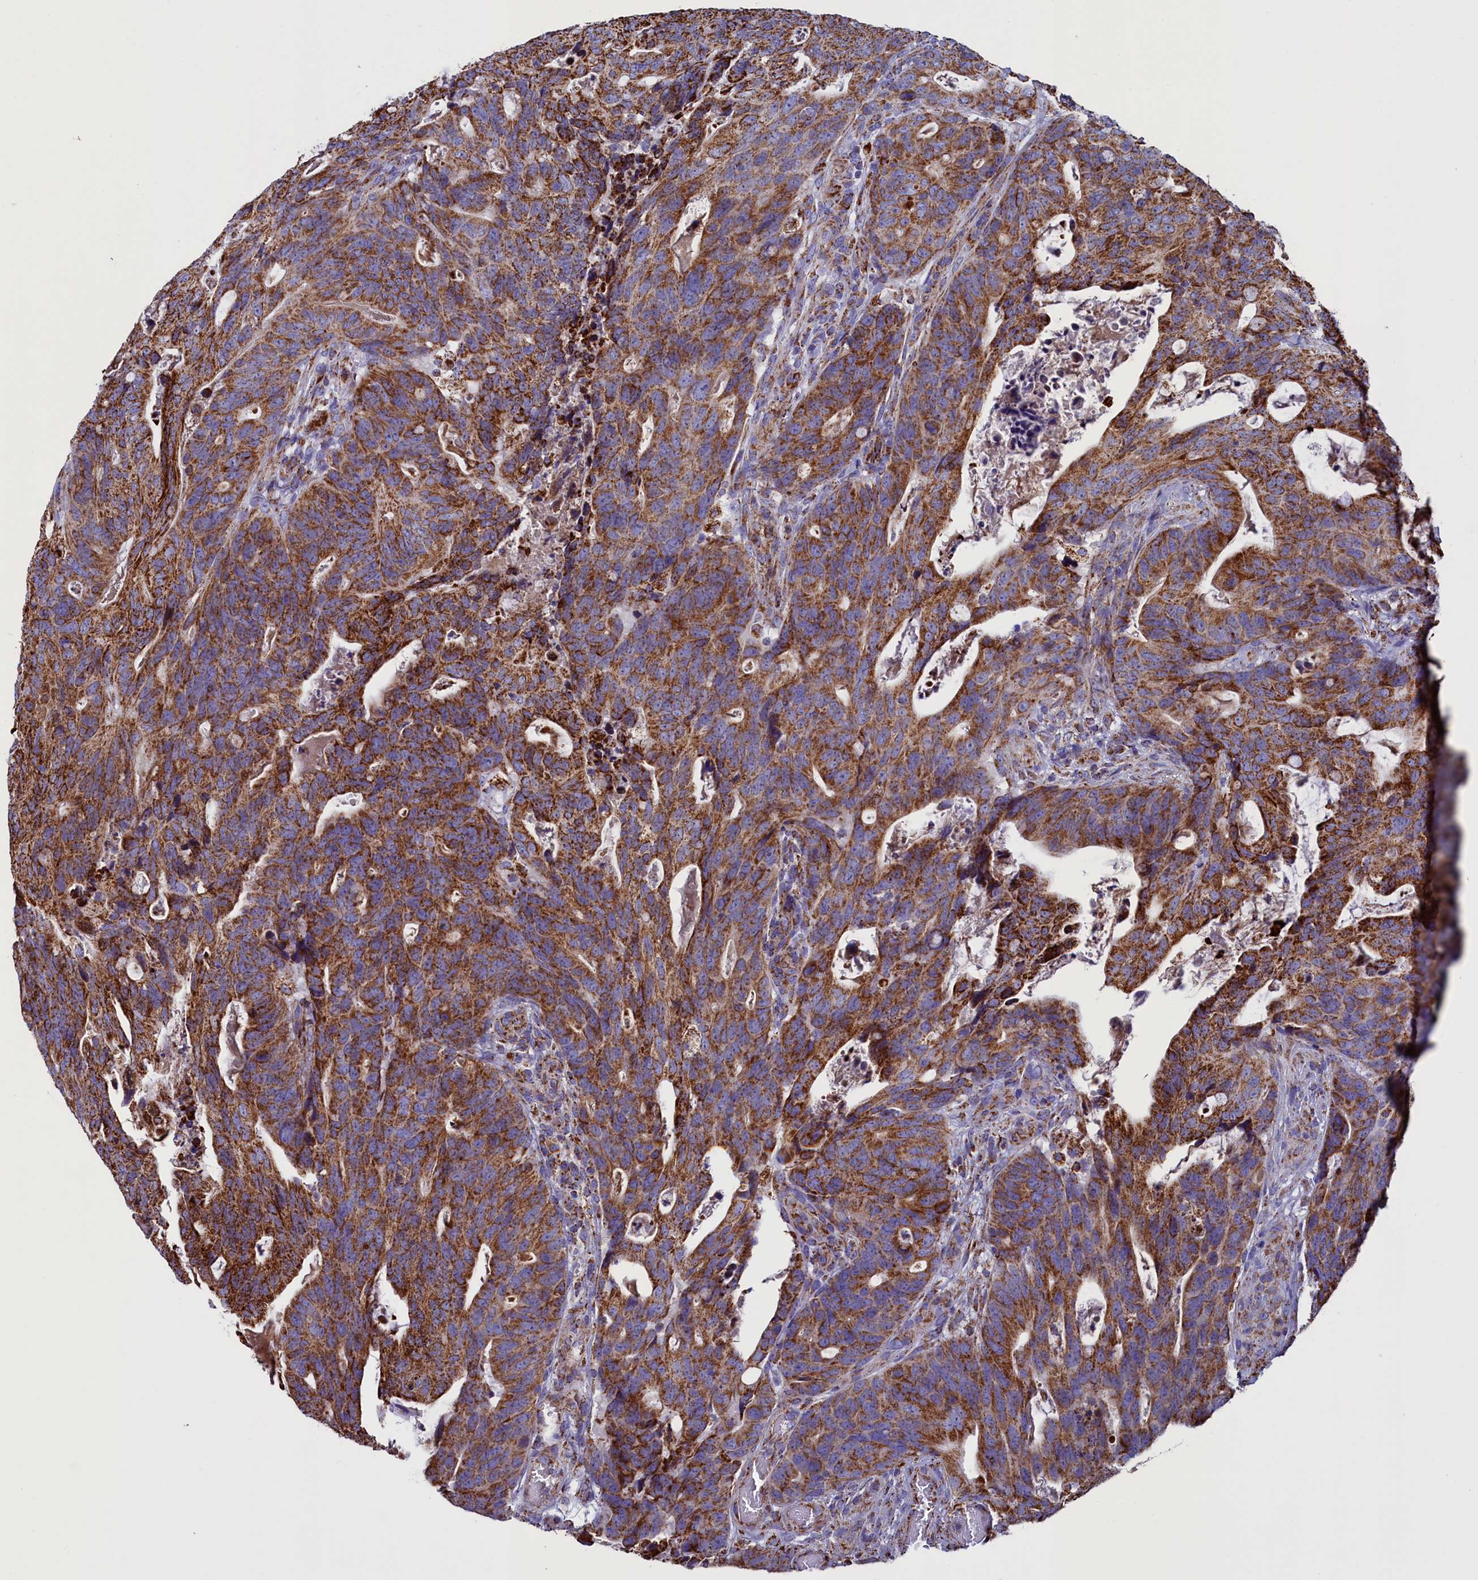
{"staining": {"intensity": "strong", "quantity": ">75%", "location": "cytoplasmic/membranous"}, "tissue": "colorectal cancer", "cell_type": "Tumor cells", "image_type": "cancer", "snomed": [{"axis": "morphology", "description": "Adenocarcinoma, NOS"}, {"axis": "topography", "description": "Colon"}], "caption": "Approximately >75% of tumor cells in human colorectal adenocarcinoma demonstrate strong cytoplasmic/membranous protein staining as visualized by brown immunohistochemical staining.", "gene": "SLC39A3", "patient": {"sex": "female", "age": 82}}